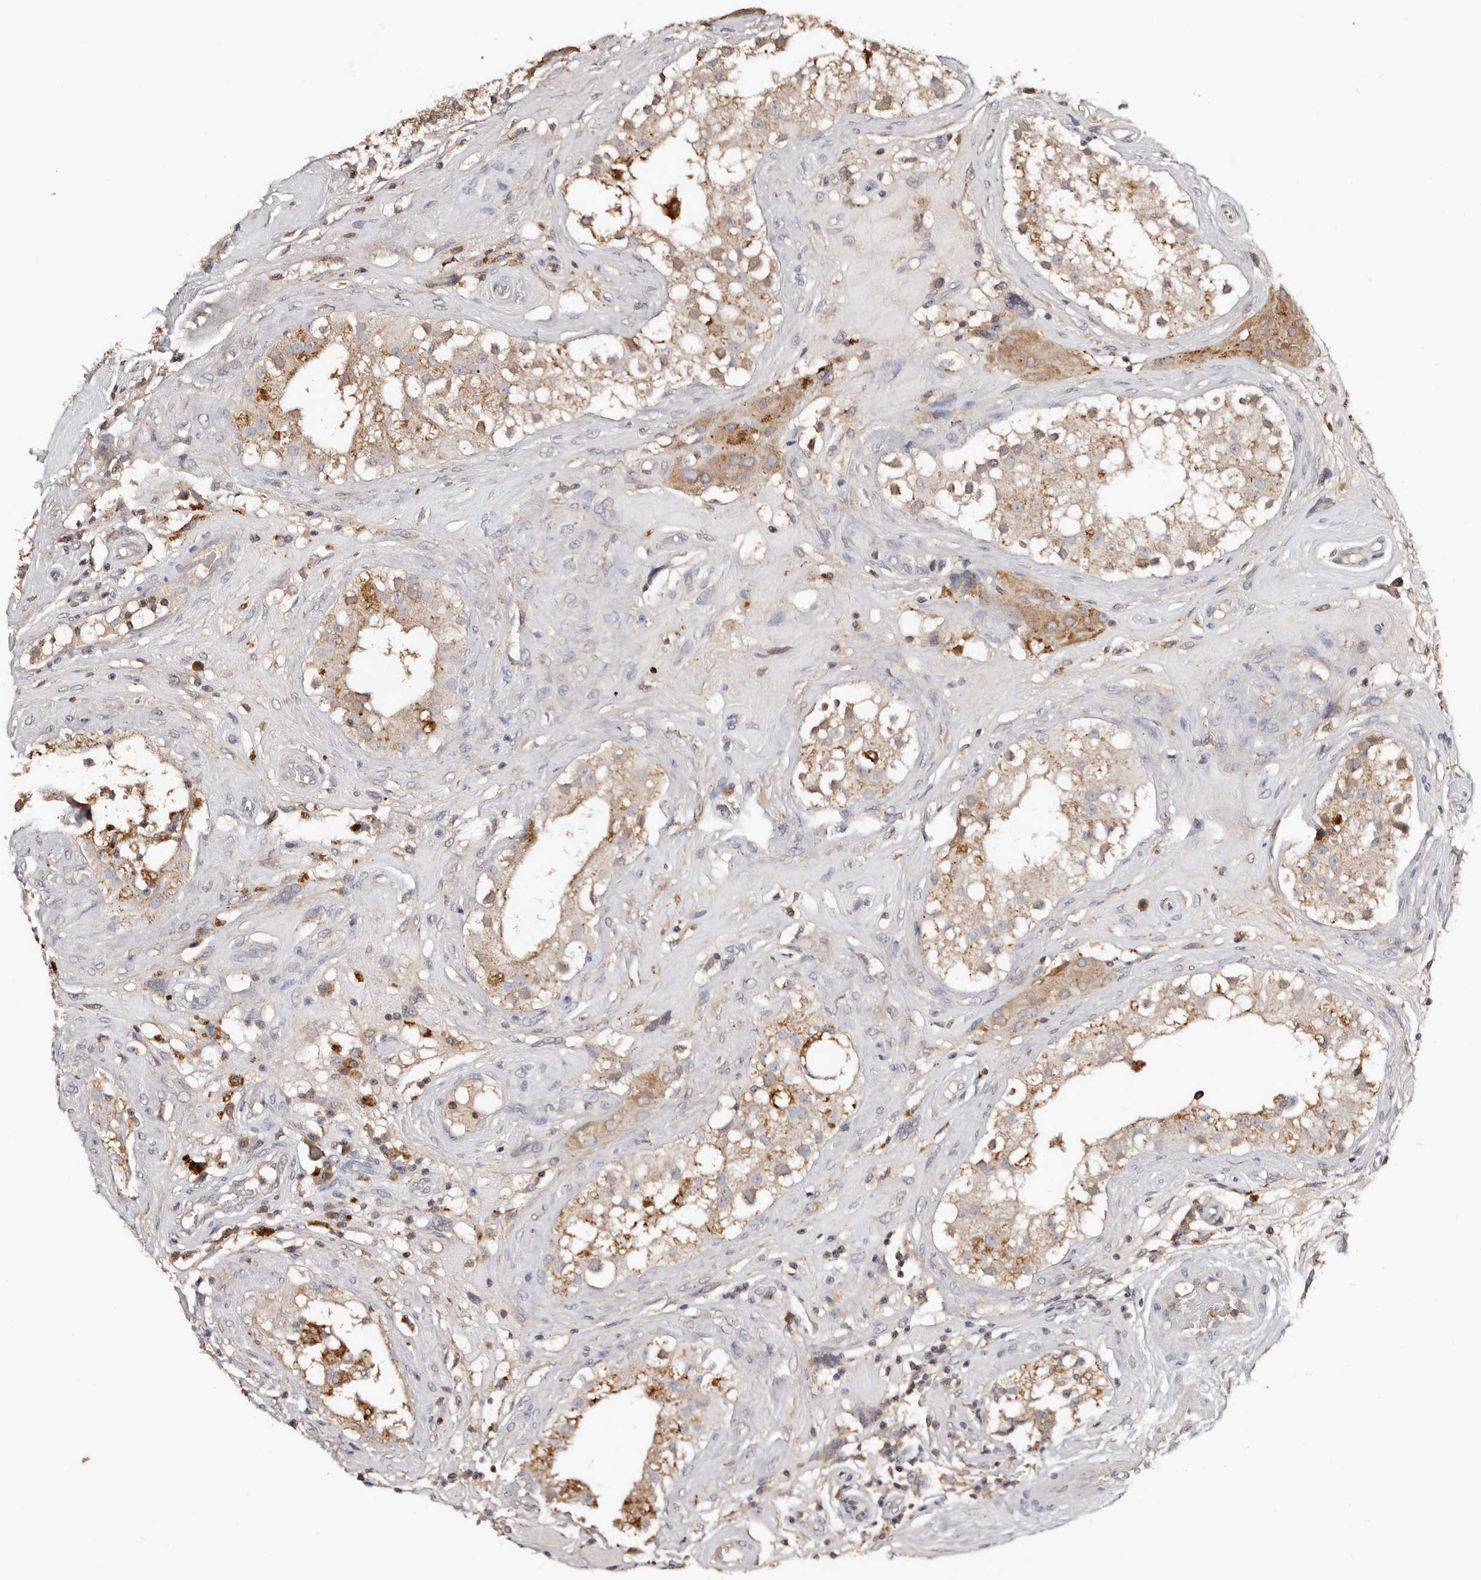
{"staining": {"intensity": "moderate", "quantity": ">75%", "location": "cytoplasmic/membranous"}, "tissue": "testis", "cell_type": "Cells in seminiferous ducts", "image_type": "normal", "snomed": [{"axis": "morphology", "description": "Normal tissue, NOS"}, {"axis": "topography", "description": "Testis"}], "caption": "Immunohistochemical staining of unremarkable human testis displays moderate cytoplasmic/membranous protein positivity in approximately >75% of cells in seminiferous ducts.", "gene": "SLC39A2", "patient": {"sex": "male", "age": 84}}